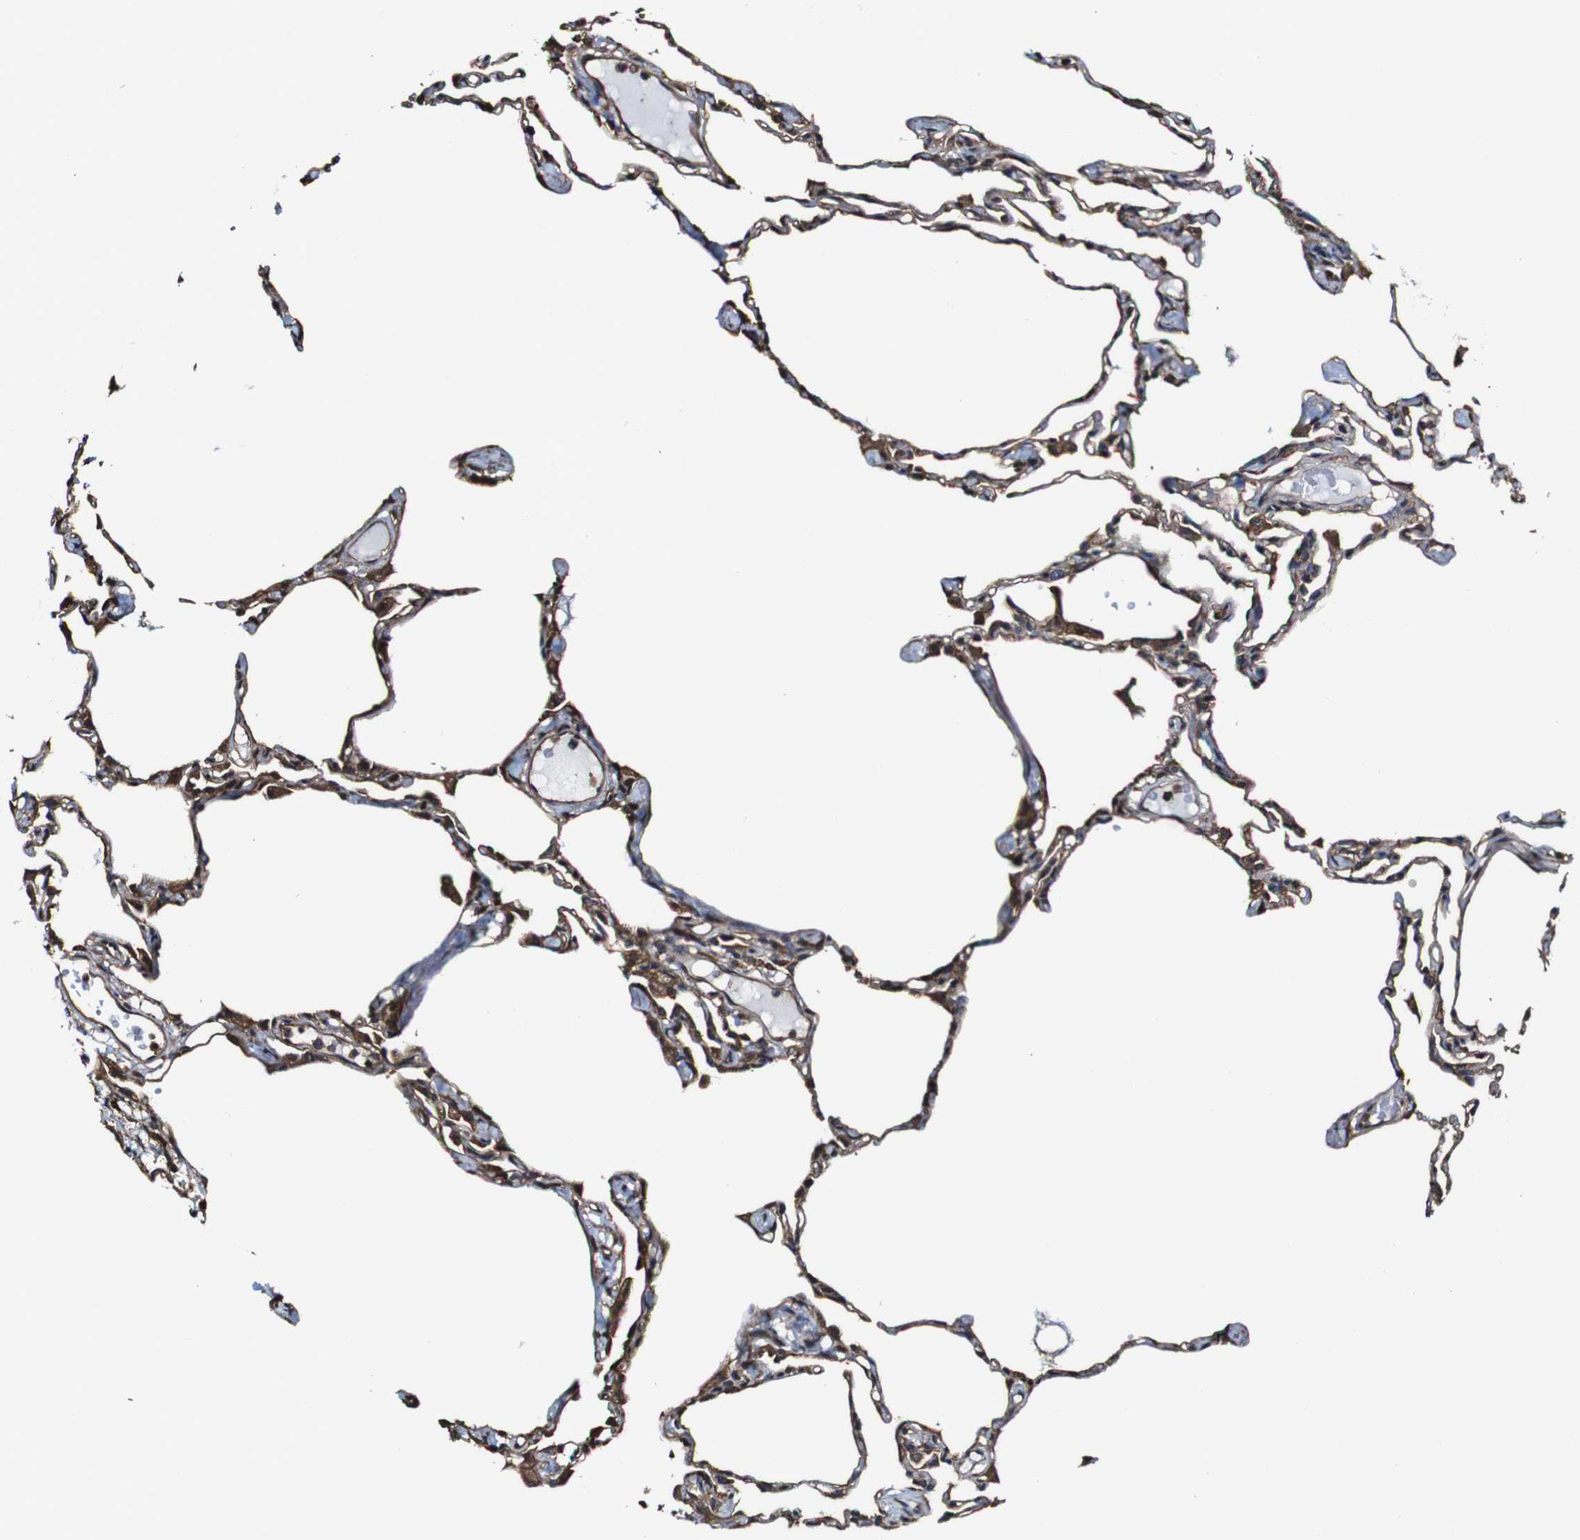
{"staining": {"intensity": "moderate", "quantity": "25%-75%", "location": "cytoplasmic/membranous"}, "tissue": "lung", "cell_type": "Alveolar cells", "image_type": "normal", "snomed": [{"axis": "morphology", "description": "Normal tissue, NOS"}, {"axis": "topography", "description": "Lung"}], "caption": "An immunohistochemistry (IHC) photomicrograph of unremarkable tissue is shown. Protein staining in brown shows moderate cytoplasmic/membranous positivity in lung within alveolar cells. Immunohistochemistry (ihc) stains the protein of interest in brown and the nuclei are stained blue.", "gene": "PTPRR", "patient": {"sex": "female", "age": 49}}